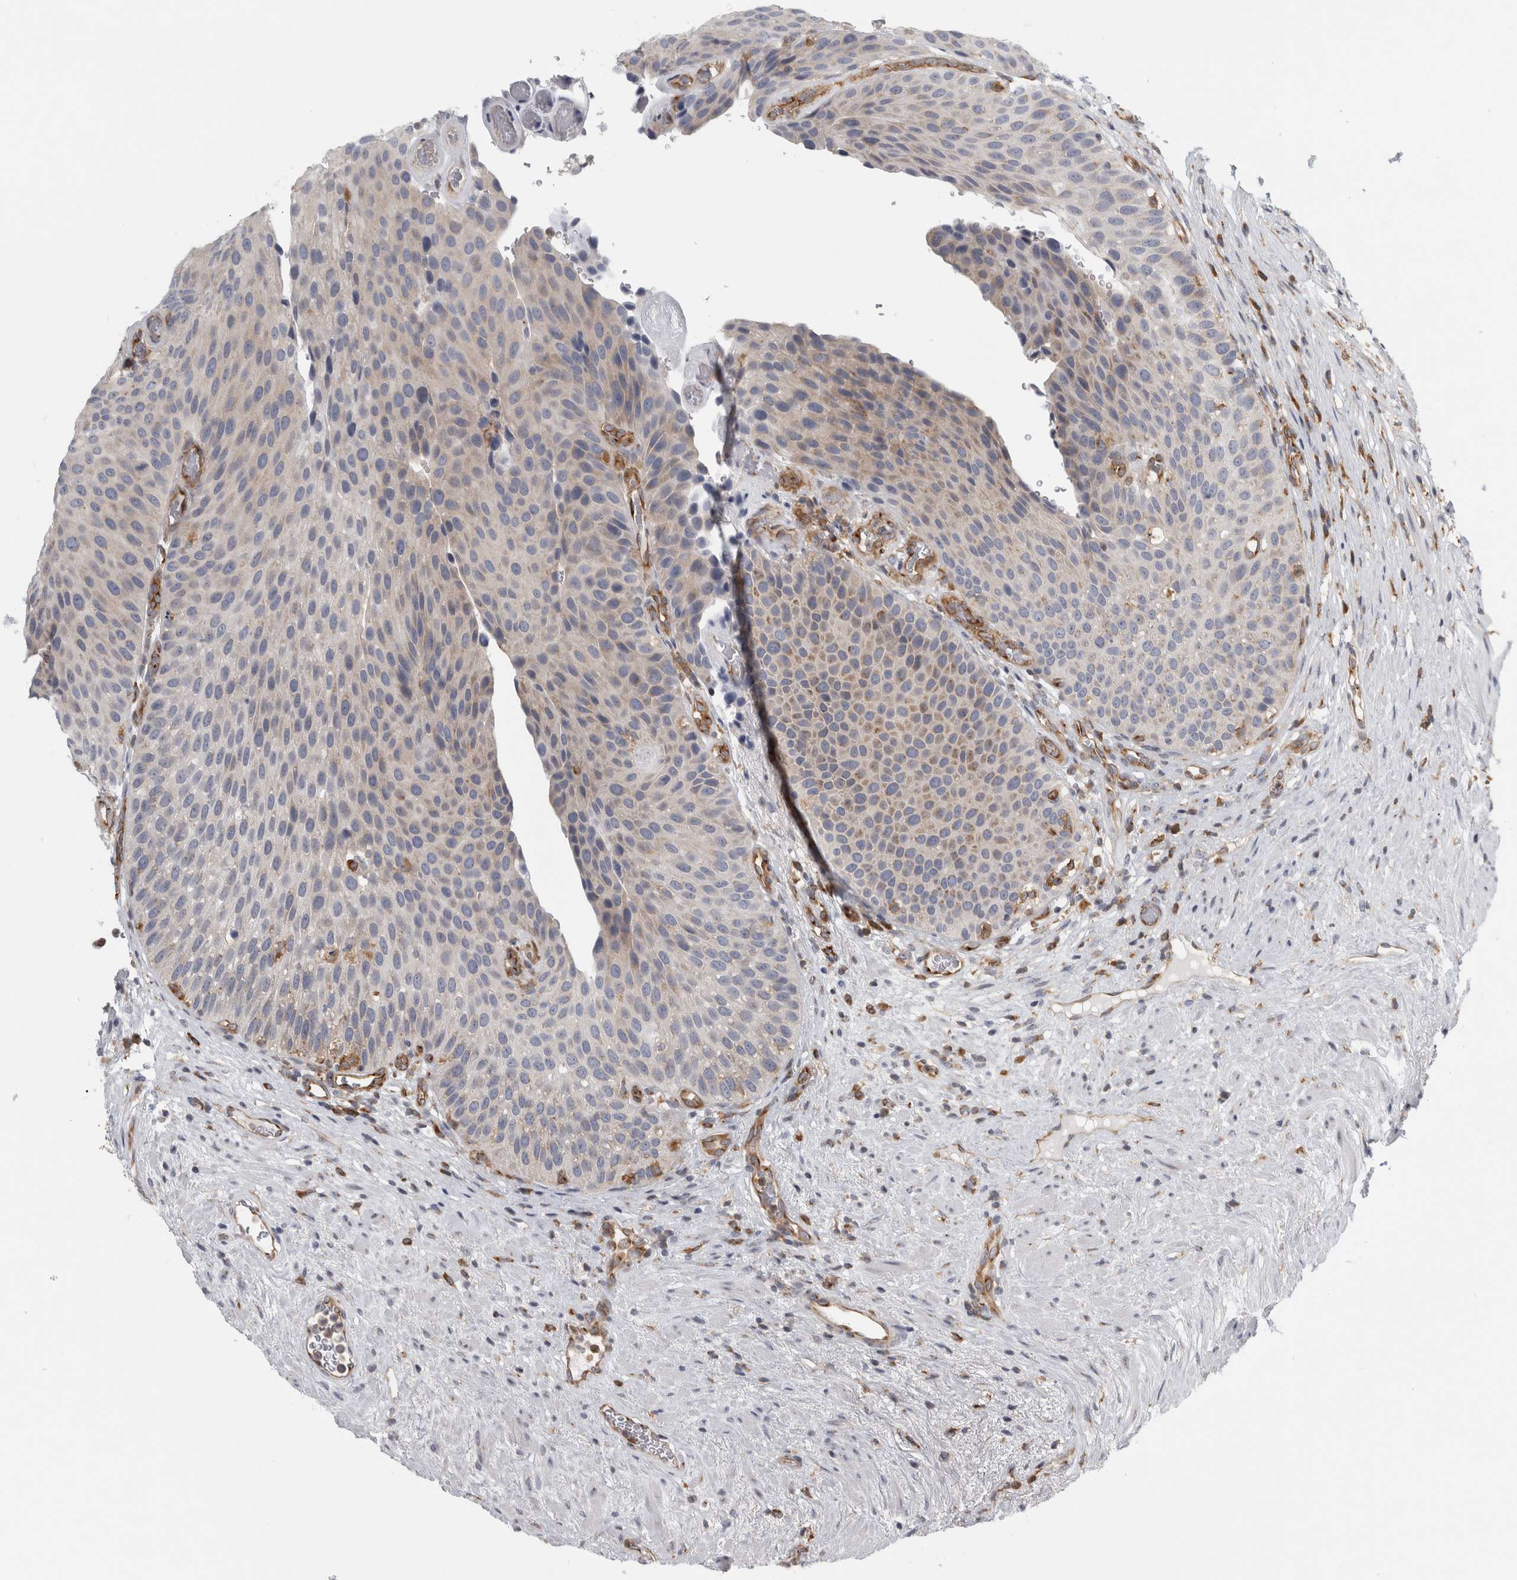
{"staining": {"intensity": "weak", "quantity": "<25%", "location": "cytoplasmic/membranous"}, "tissue": "urothelial cancer", "cell_type": "Tumor cells", "image_type": "cancer", "snomed": [{"axis": "morphology", "description": "Normal tissue, NOS"}, {"axis": "morphology", "description": "Urothelial carcinoma, Low grade"}, {"axis": "topography", "description": "Urinary bladder"}, {"axis": "topography", "description": "Prostate"}], "caption": "Tumor cells are negative for brown protein staining in urothelial cancer.", "gene": "PEX6", "patient": {"sex": "male", "age": 60}}